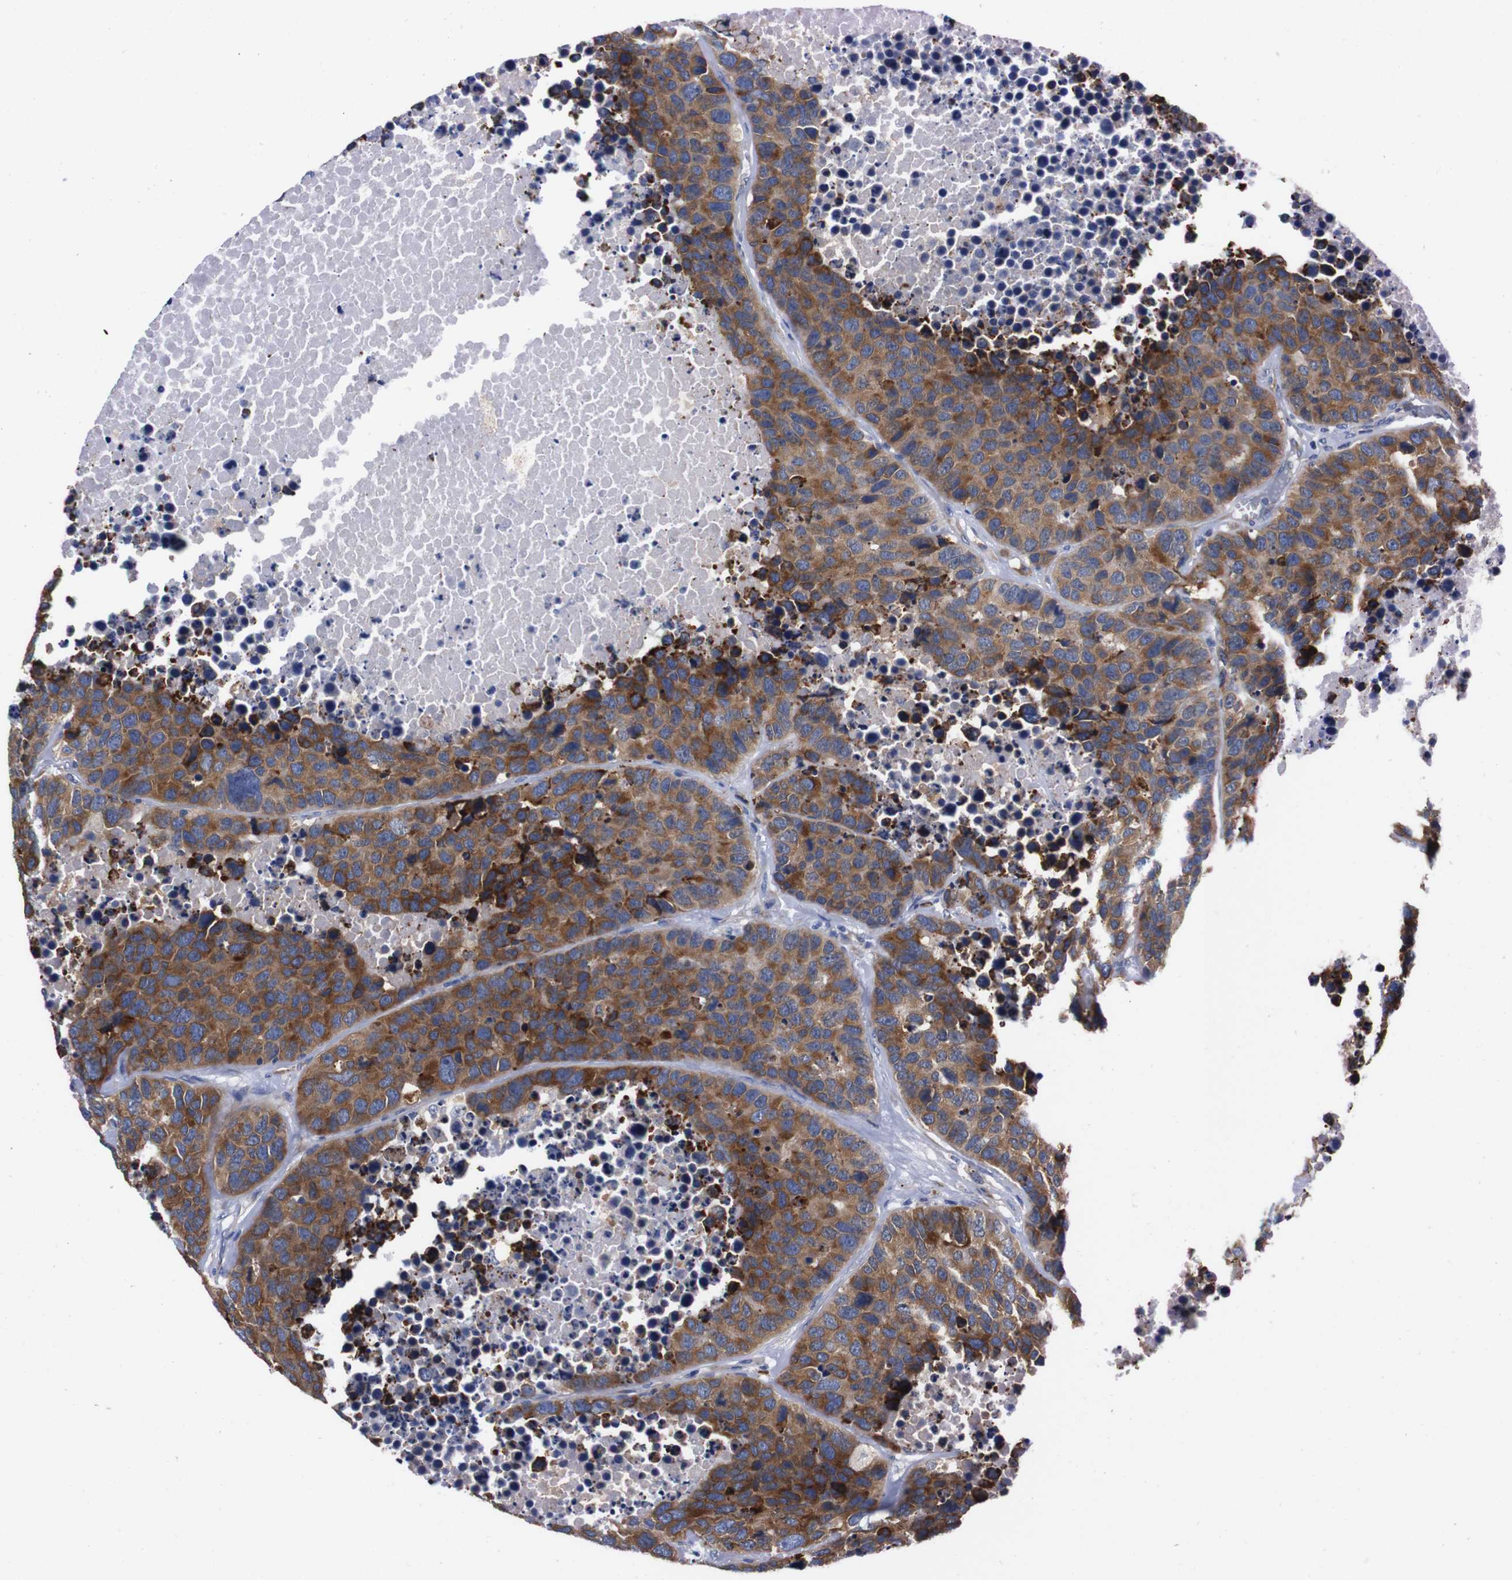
{"staining": {"intensity": "moderate", "quantity": "25%-75%", "location": "cytoplasmic/membranous"}, "tissue": "carcinoid", "cell_type": "Tumor cells", "image_type": "cancer", "snomed": [{"axis": "morphology", "description": "Carcinoid, malignant, NOS"}, {"axis": "topography", "description": "Lung"}], "caption": "An immunohistochemistry micrograph of tumor tissue is shown. Protein staining in brown shows moderate cytoplasmic/membranous positivity in carcinoid within tumor cells. The staining is performed using DAB brown chromogen to label protein expression. The nuclei are counter-stained blue using hematoxylin.", "gene": "NEBL", "patient": {"sex": "male", "age": 60}}